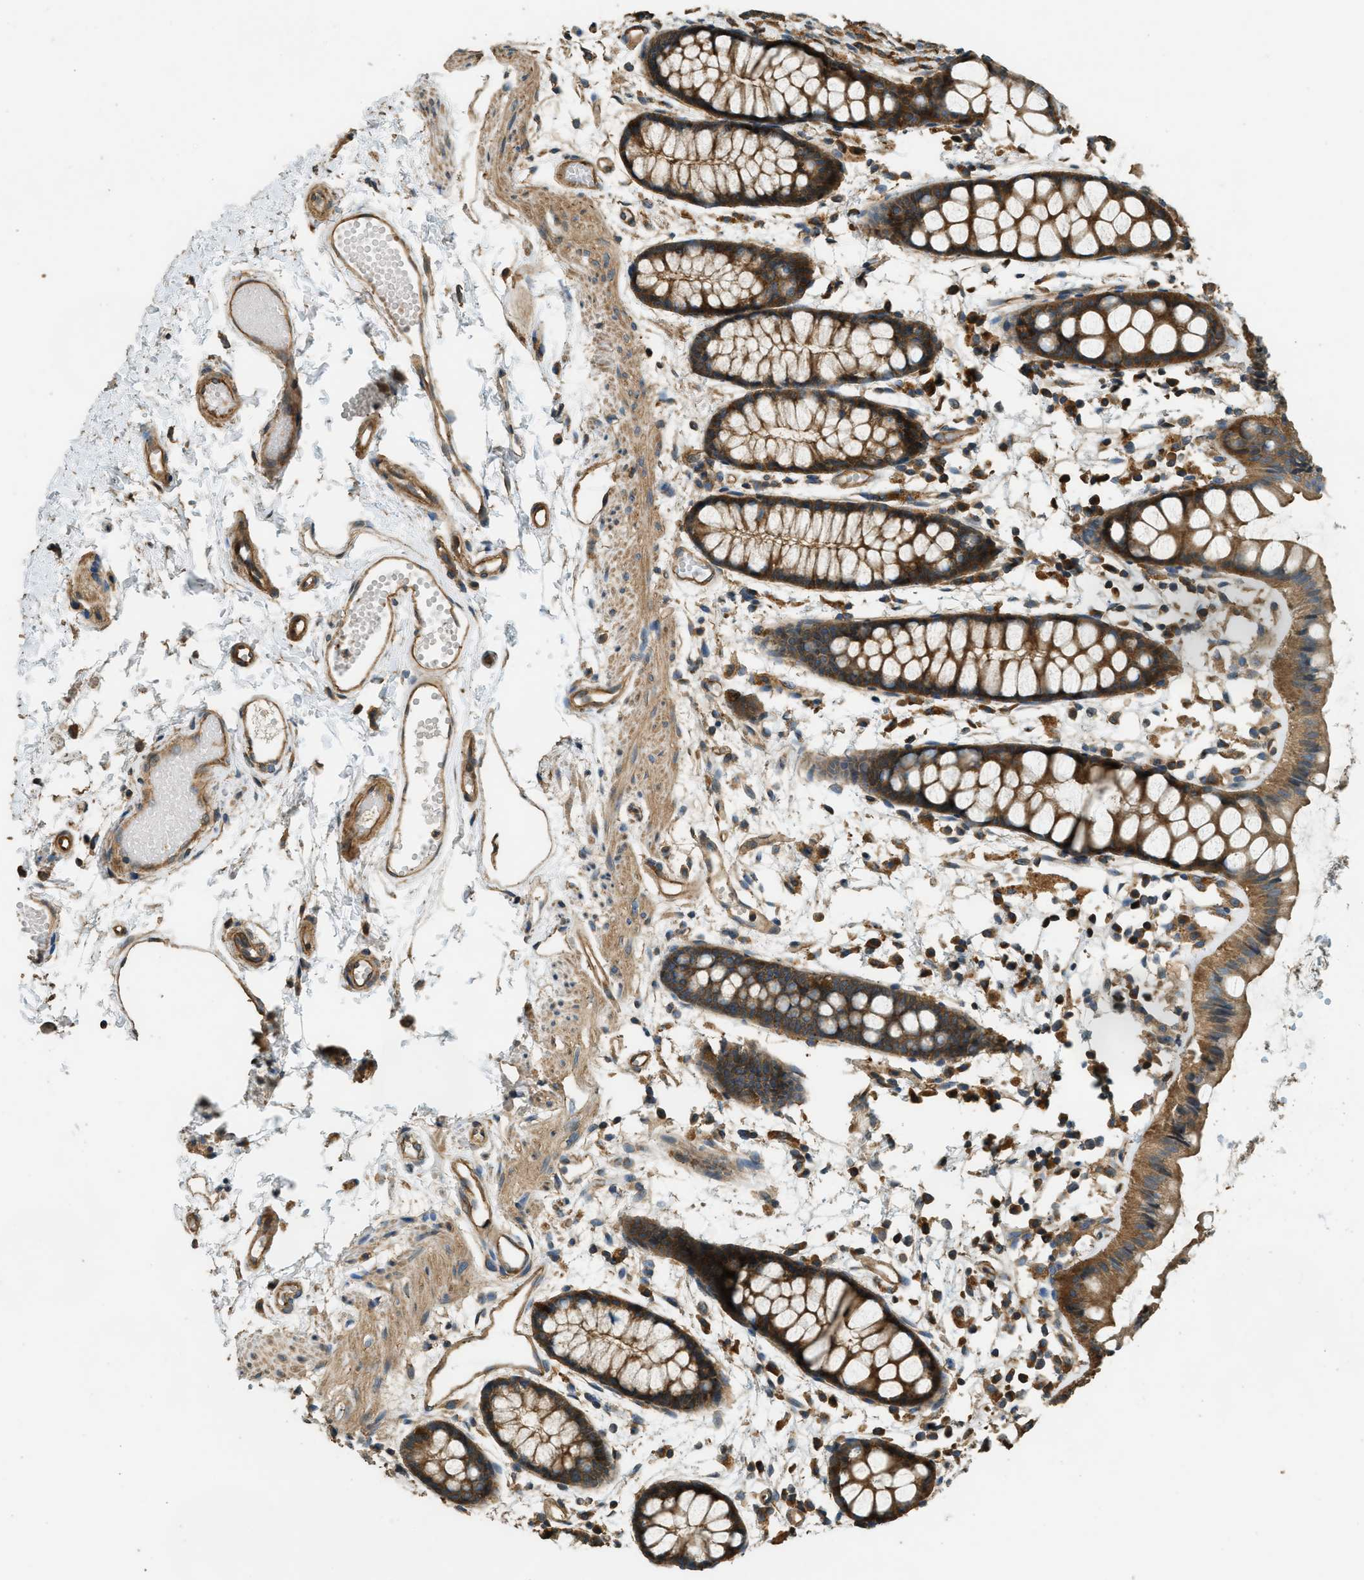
{"staining": {"intensity": "strong", "quantity": ">75%", "location": "cytoplasmic/membranous"}, "tissue": "rectum", "cell_type": "Glandular cells", "image_type": "normal", "snomed": [{"axis": "morphology", "description": "Normal tissue, NOS"}, {"axis": "topography", "description": "Rectum"}], "caption": "Immunohistochemistry of unremarkable human rectum displays high levels of strong cytoplasmic/membranous expression in approximately >75% of glandular cells. (IHC, brightfield microscopy, high magnification).", "gene": "MARS1", "patient": {"sex": "female", "age": 66}}